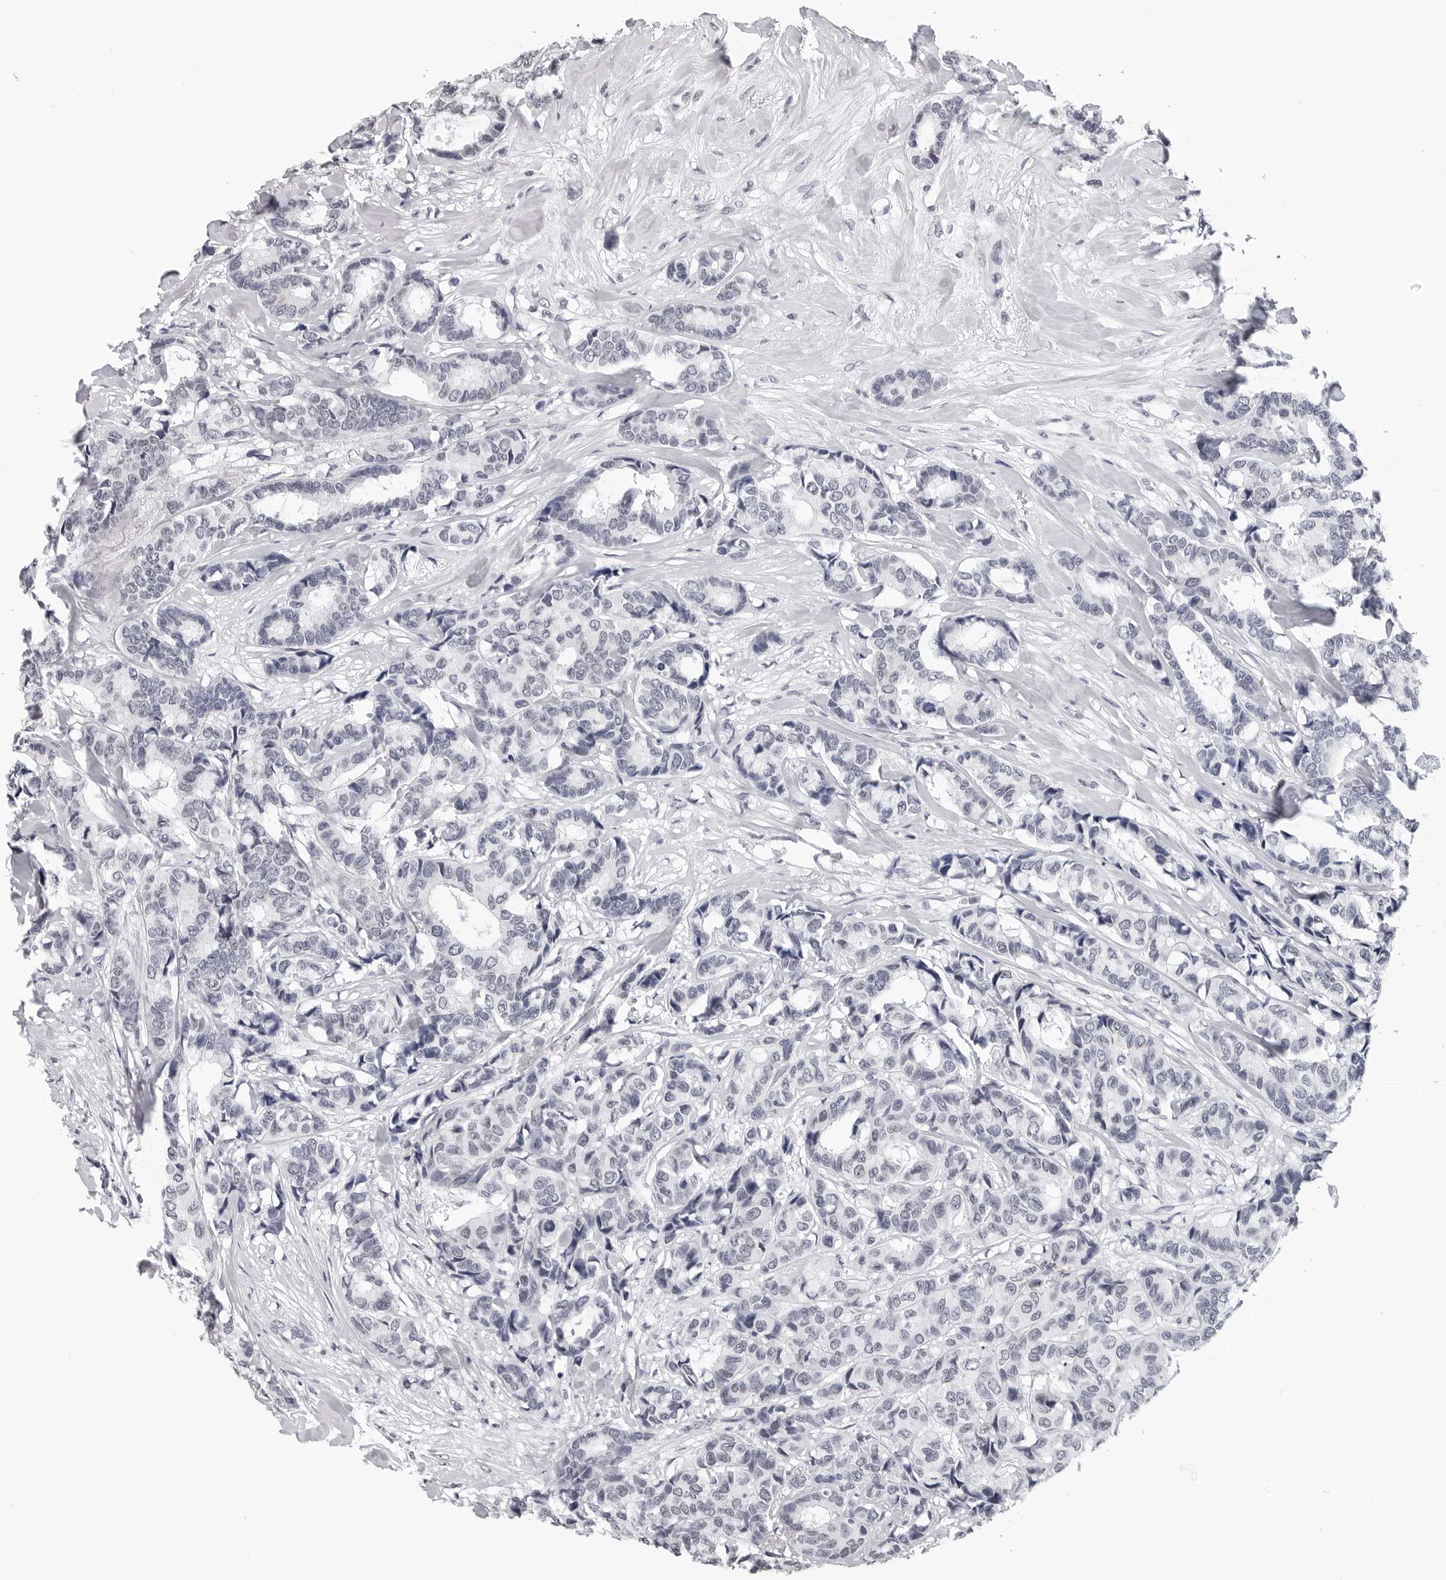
{"staining": {"intensity": "negative", "quantity": "none", "location": "none"}, "tissue": "breast cancer", "cell_type": "Tumor cells", "image_type": "cancer", "snomed": [{"axis": "morphology", "description": "Duct carcinoma"}, {"axis": "topography", "description": "Breast"}], "caption": "This histopathology image is of breast infiltrating ductal carcinoma stained with immunohistochemistry (IHC) to label a protein in brown with the nuclei are counter-stained blue. There is no positivity in tumor cells. Brightfield microscopy of IHC stained with DAB (3,3'-diaminobenzidine) (brown) and hematoxylin (blue), captured at high magnification.", "gene": "GNL2", "patient": {"sex": "female", "age": 87}}